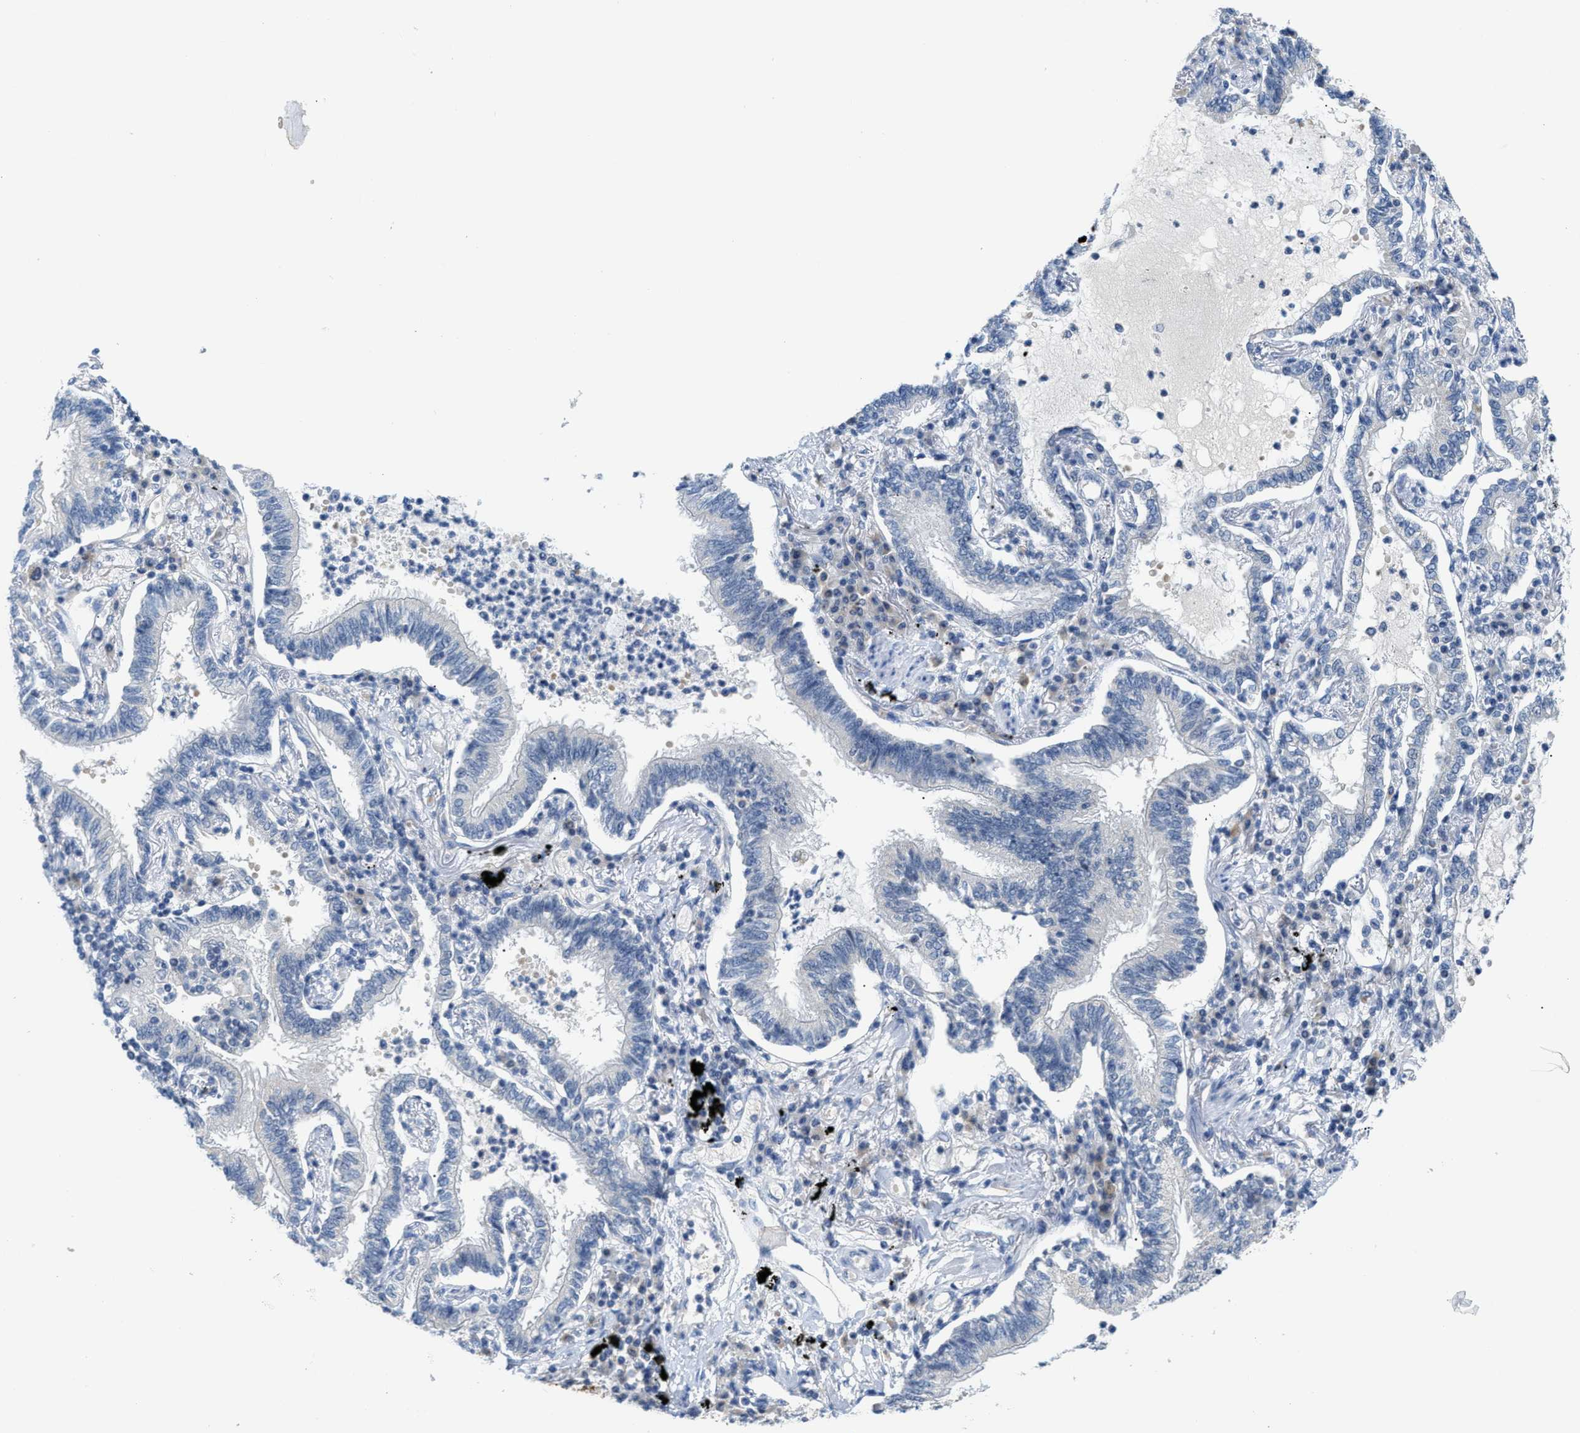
{"staining": {"intensity": "negative", "quantity": "none", "location": "none"}, "tissue": "lung cancer", "cell_type": "Tumor cells", "image_type": "cancer", "snomed": [{"axis": "morphology", "description": "Normal tissue, NOS"}, {"axis": "morphology", "description": "Adenocarcinoma, NOS"}, {"axis": "topography", "description": "Bronchus"}, {"axis": "topography", "description": "Lung"}], "caption": "Immunohistochemical staining of lung cancer exhibits no significant staining in tumor cells. The staining was performed using DAB (3,3'-diaminobenzidine) to visualize the protein expression in brown, while the nuclei were stained in blue with hematoxylin (Magnification: 20x).", "gene": "PSAT1", "patient": {"sex": "female", "age": 70}}